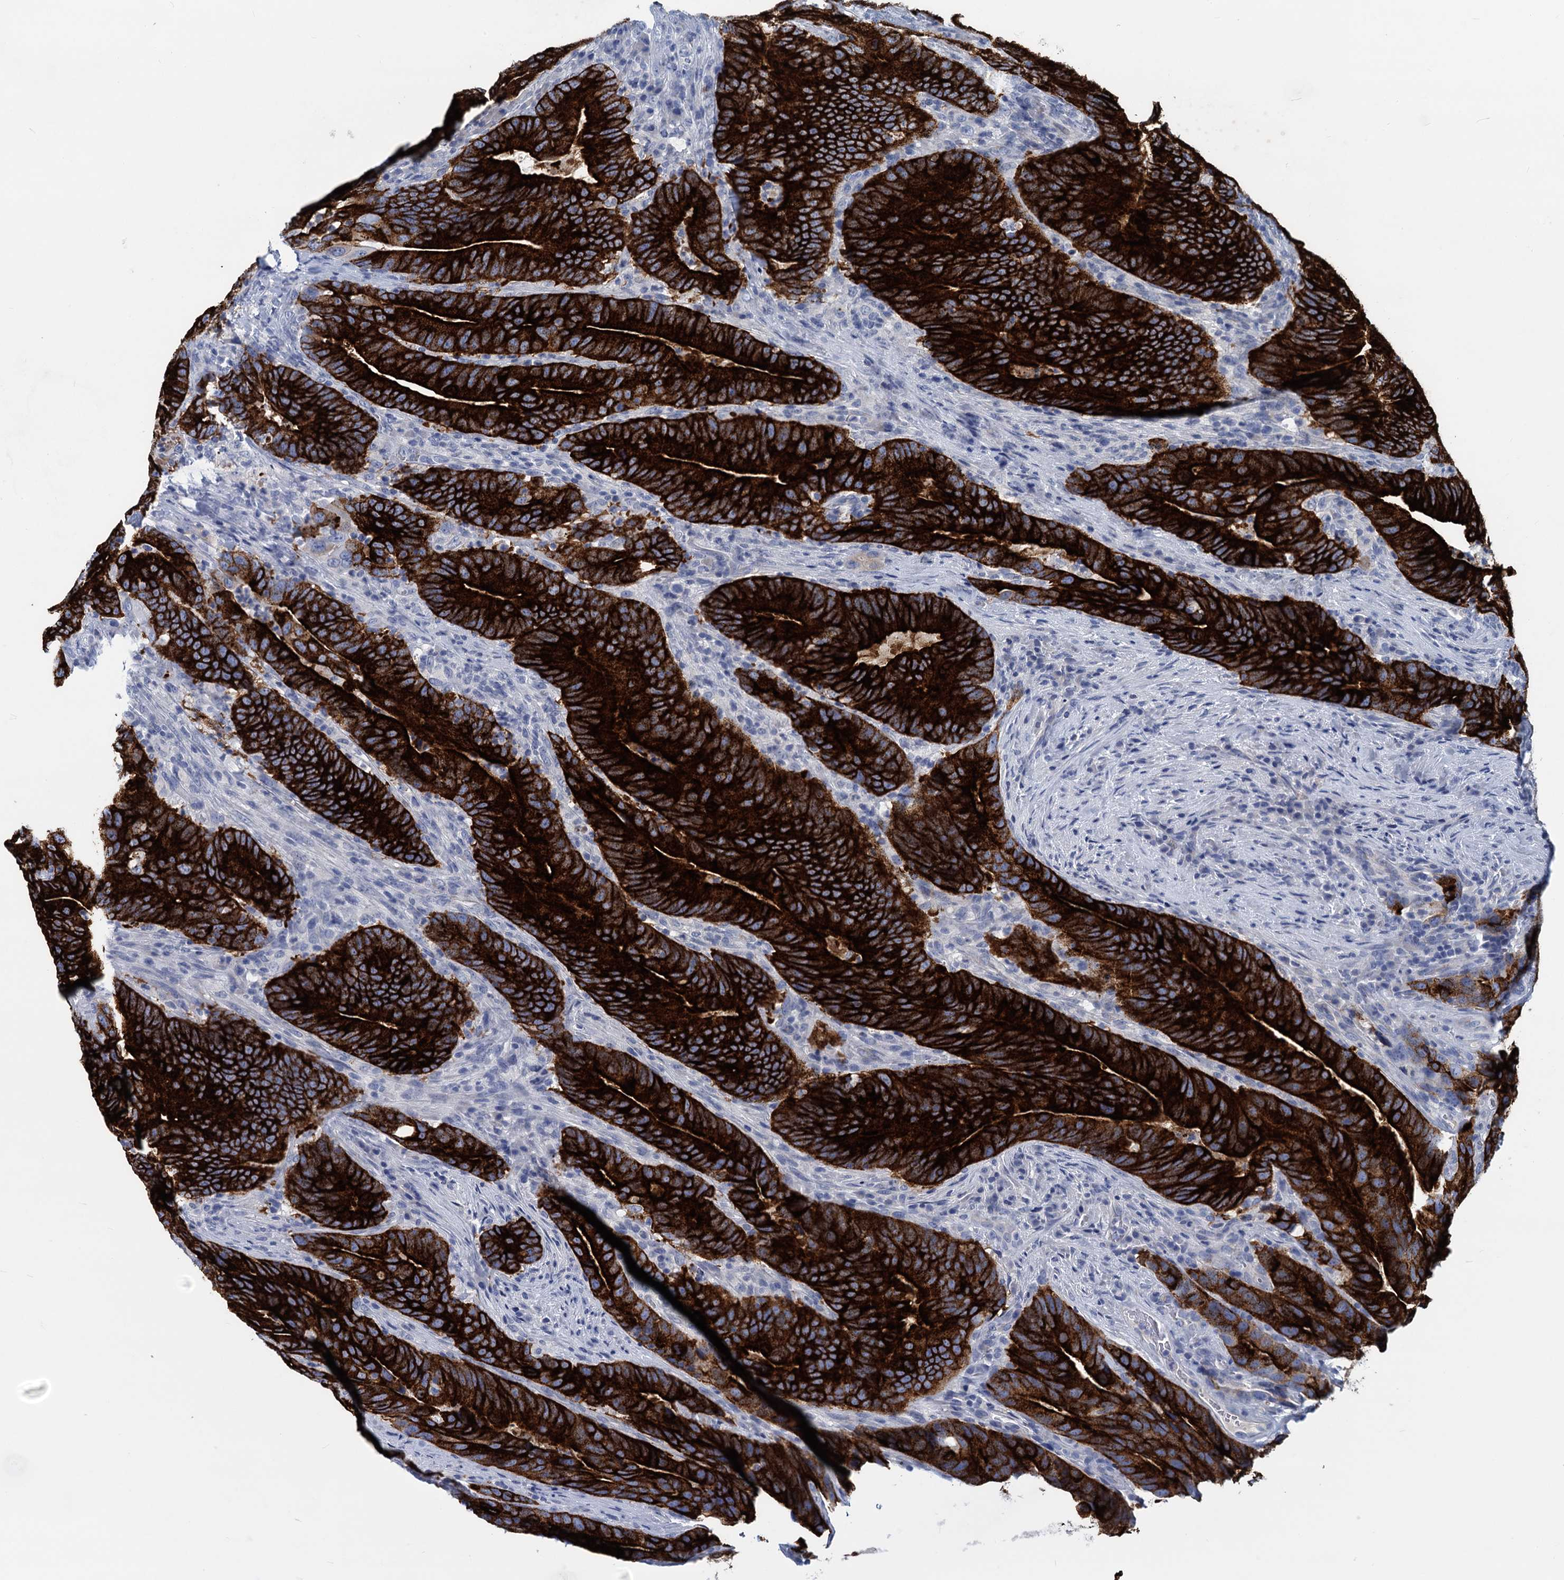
{"staining": {"intensity": "strong", "quantity": ">75%", "location": "cytoplasmic/membranous"}, "tissue": "colorectal cancer", "cell_type": "Tumor cells", "image_type": "cancer", "snomed": [{"axis": "morphology", "description": "Adenocarcinoma, NOS"}, {"axis": "topography", "description": "Colon"}], "caption": "Colorectal cancer (adenocarcinoma) was stained to show a protein in brown. There is high levels of strong cytoplasmic/membranous positivity in approximately >75% of tumor cells.", "gene": "INSC", "patient": {"sex": "female", "age": 66}}